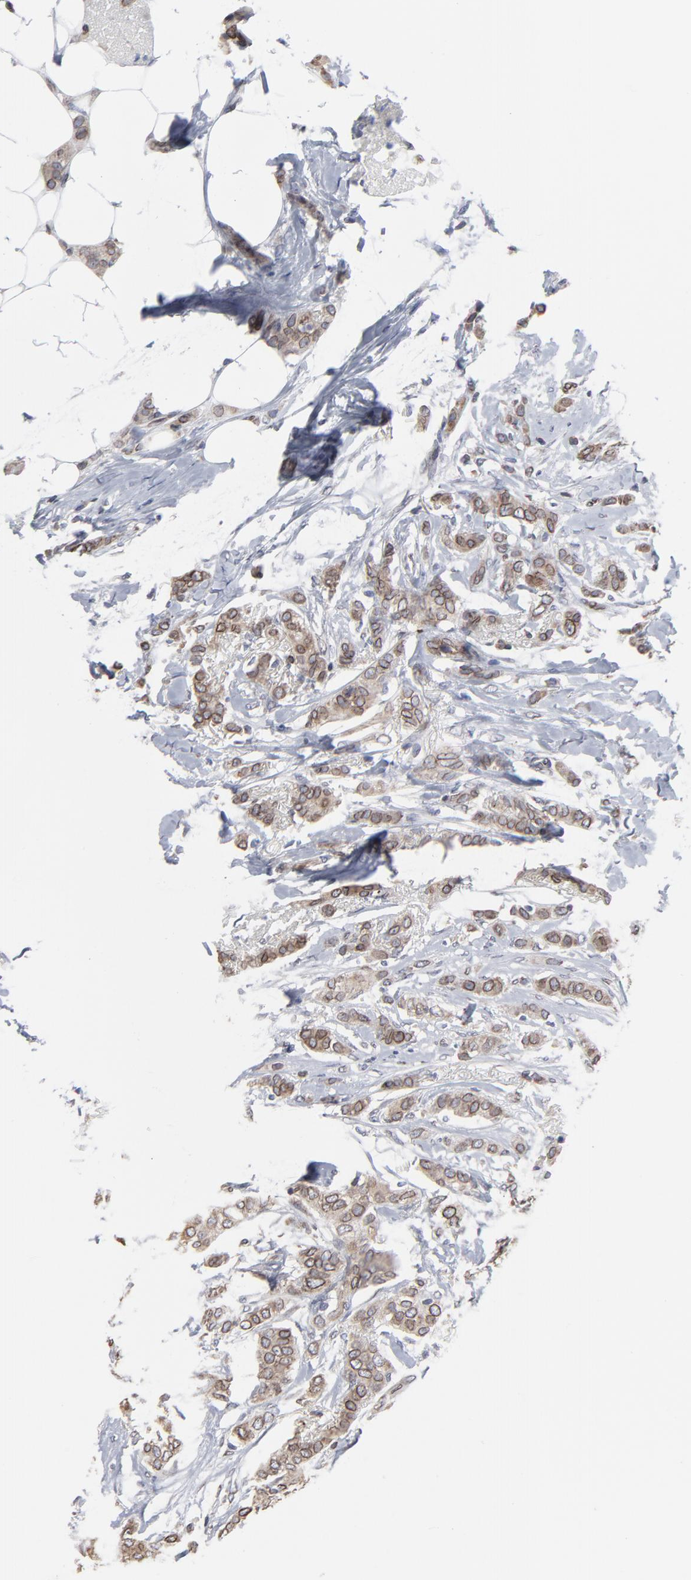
{"staining": {"intensity": "moderate", "quantity": ">75%", "location": "cytoplasmic/membranous,nuclear"}, "tissue": "breast cancer", "cell_type": "Tumor cells", "image_type": "cancer", "snomed": [{"axis": "morphology", "description": "Lobular carcinoma"}, {"axis": "topography", "description": "Breast"}], "caption": "Breast lobular carcinoma stained with a protein marker reveals moderate staining in tumor cells.", "gene": "SYNE2", "patient": {"sex": "female", "age": 55}}